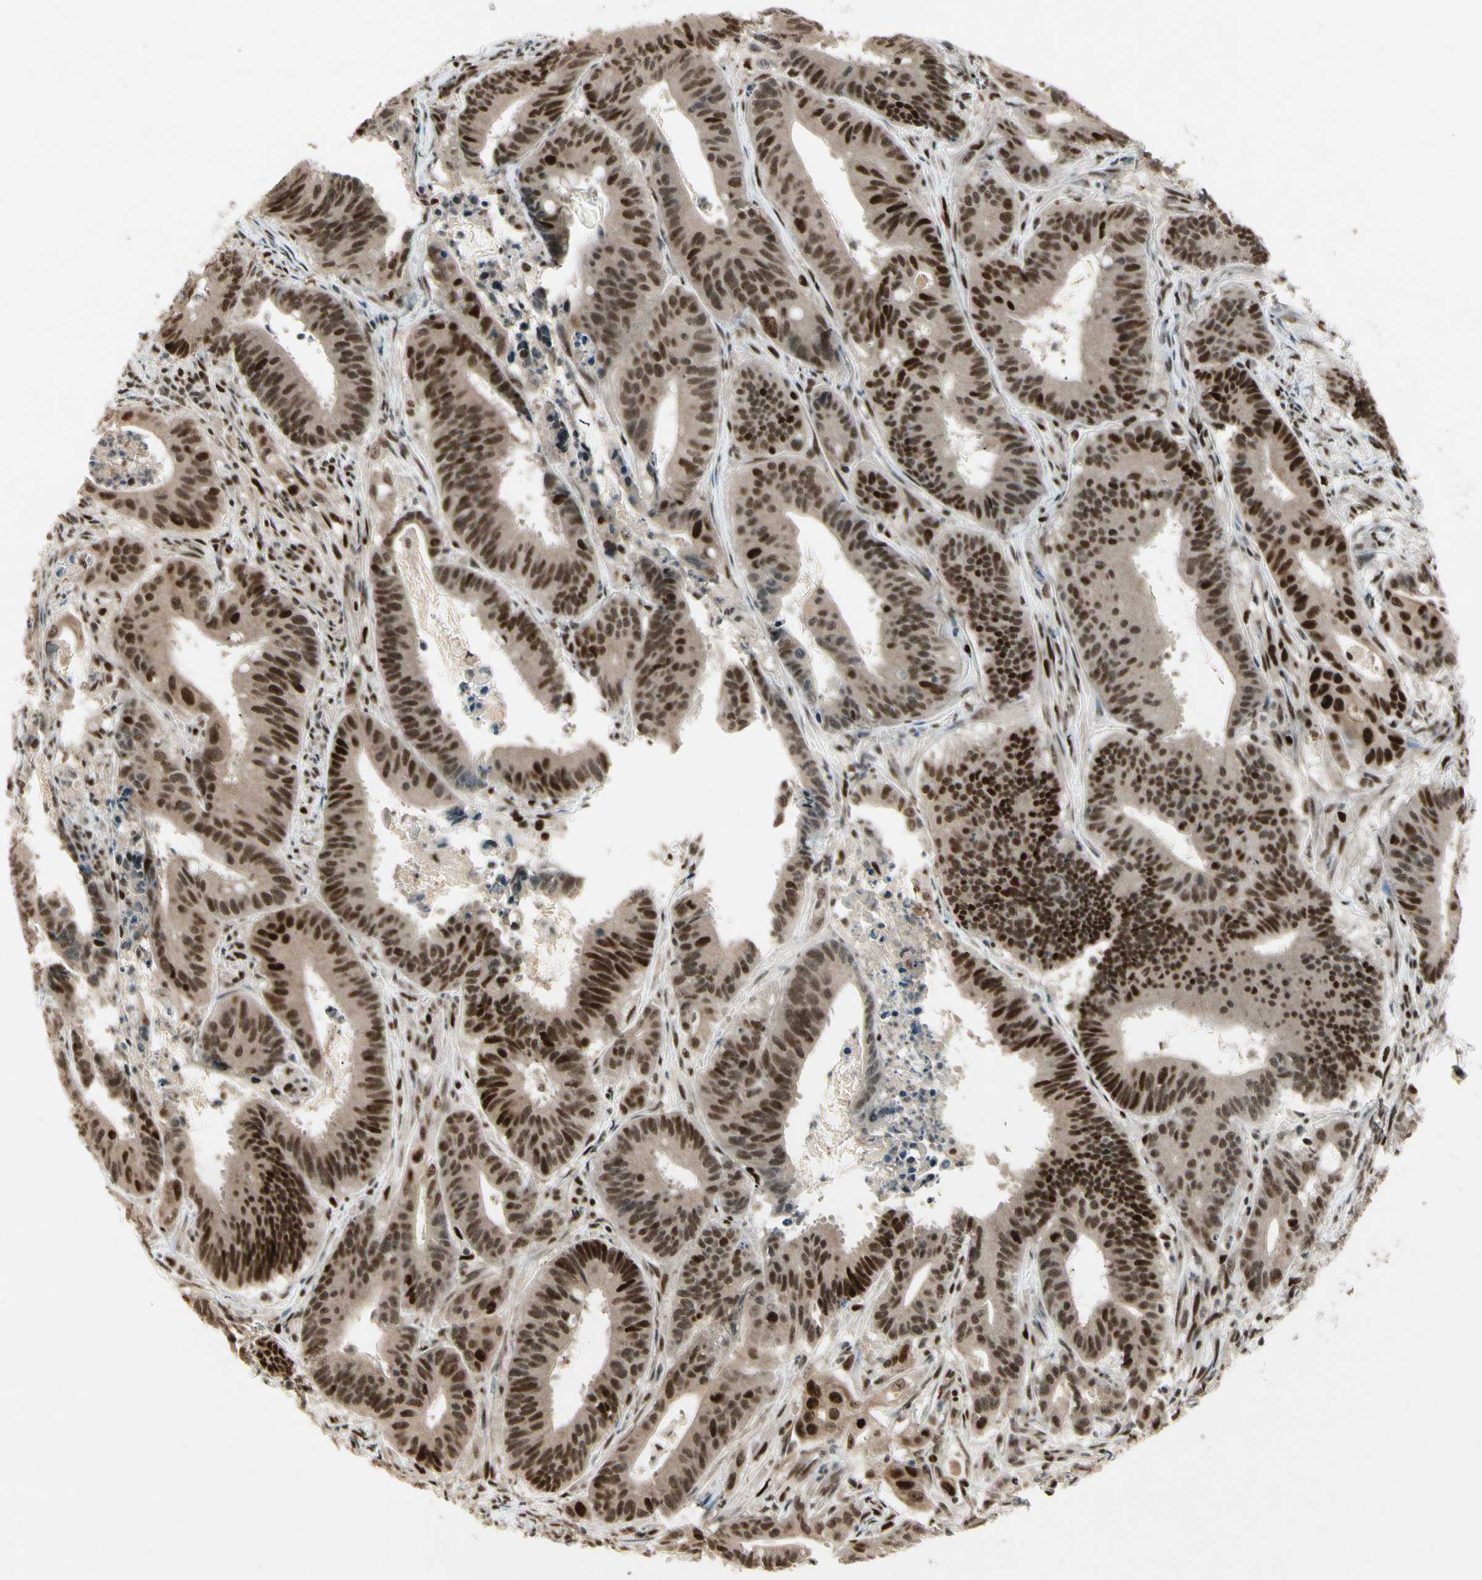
{"staining": {"intensity": "strong", "quantity": ">75%", "location": "nuclear"}, "tissue": "colorectal cancer", "cell_type": "Tumor cells", "image_type": "cancer", "snomed": [{"axis": "morphology", "description": "Adenocarcinoma, NOS"}, {"axis": "topography", "description": "Colon"}], "caption": "Protein expression analysis of colorectal cancer (adenocarcinoma) displays strong nuclear staining in approximately >75% of tumor cells. The staining is performed using DAB brown chromogen to label protein expression. The nuclei are counter-stained blue using hematoxylin.", "gene": "CDK11A", "patient": {"sex": "male", "age": 45}}